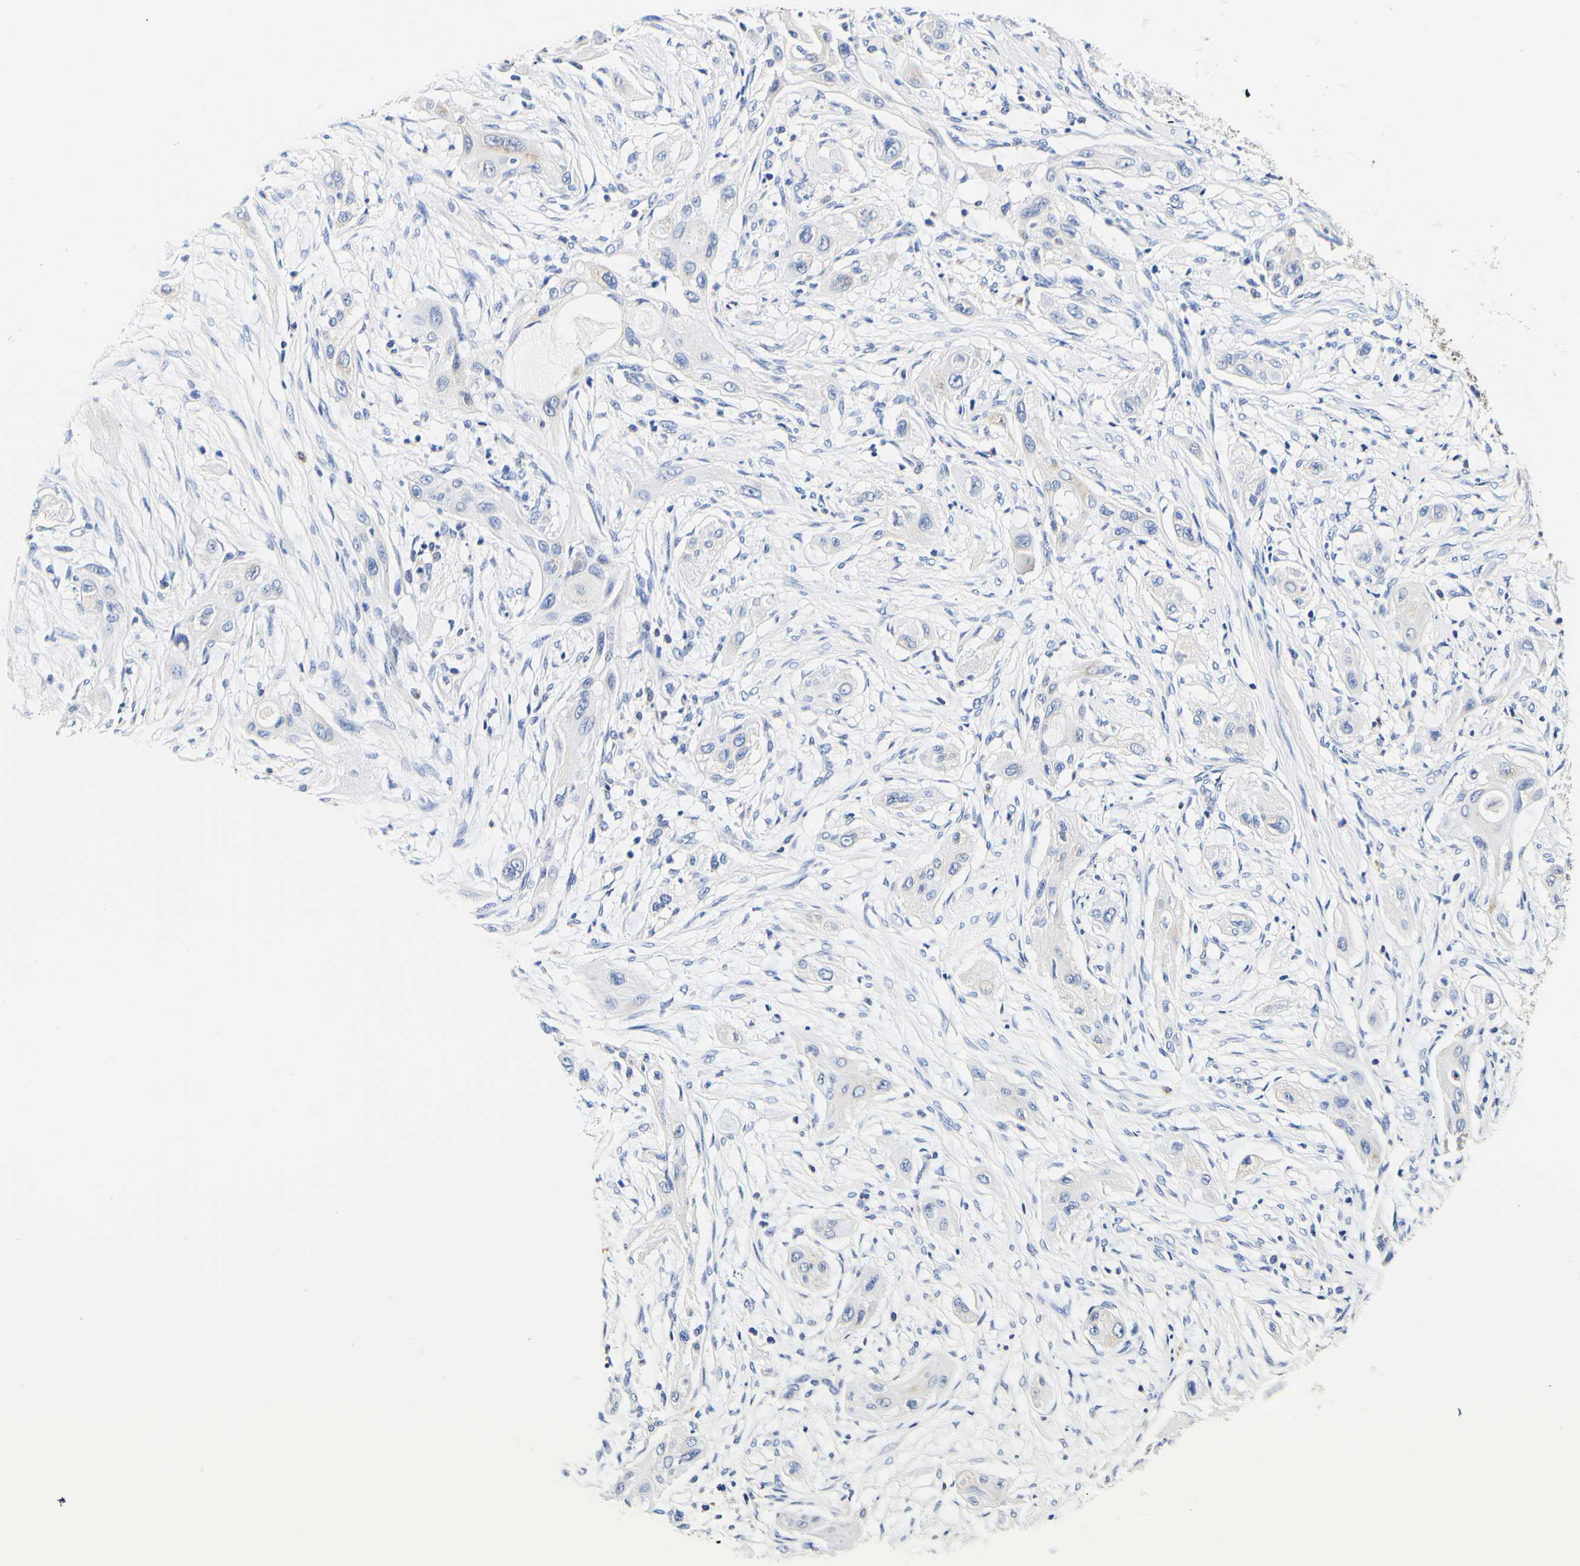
{"staining": {"intensity": "negative", "quantity": "none", "location": "none"}, "tissue": "lung cancer", "cell_type": "Tumor cells", "image_type": "cancer", "snomed": [{"axis": "morphology", "description": "Squamous cell carcinoma, NOS"}, {"axis": "topography", "description": "Lung"}], "caption": "IHC photomicrograph of neoplastic tissue: human lung cancer (squamous cell carcinoma) stained with DAB (3,3'-diaminobenzidine) displays no significant protein staining in tumor cells. (Stains: DAB immunohistochemistry with hematoxylin counter stain, Microscopy: brightfield microscopy at high magnification).", "gene": "CAMK4", "patient": {"sex": "female", "age": 47}}